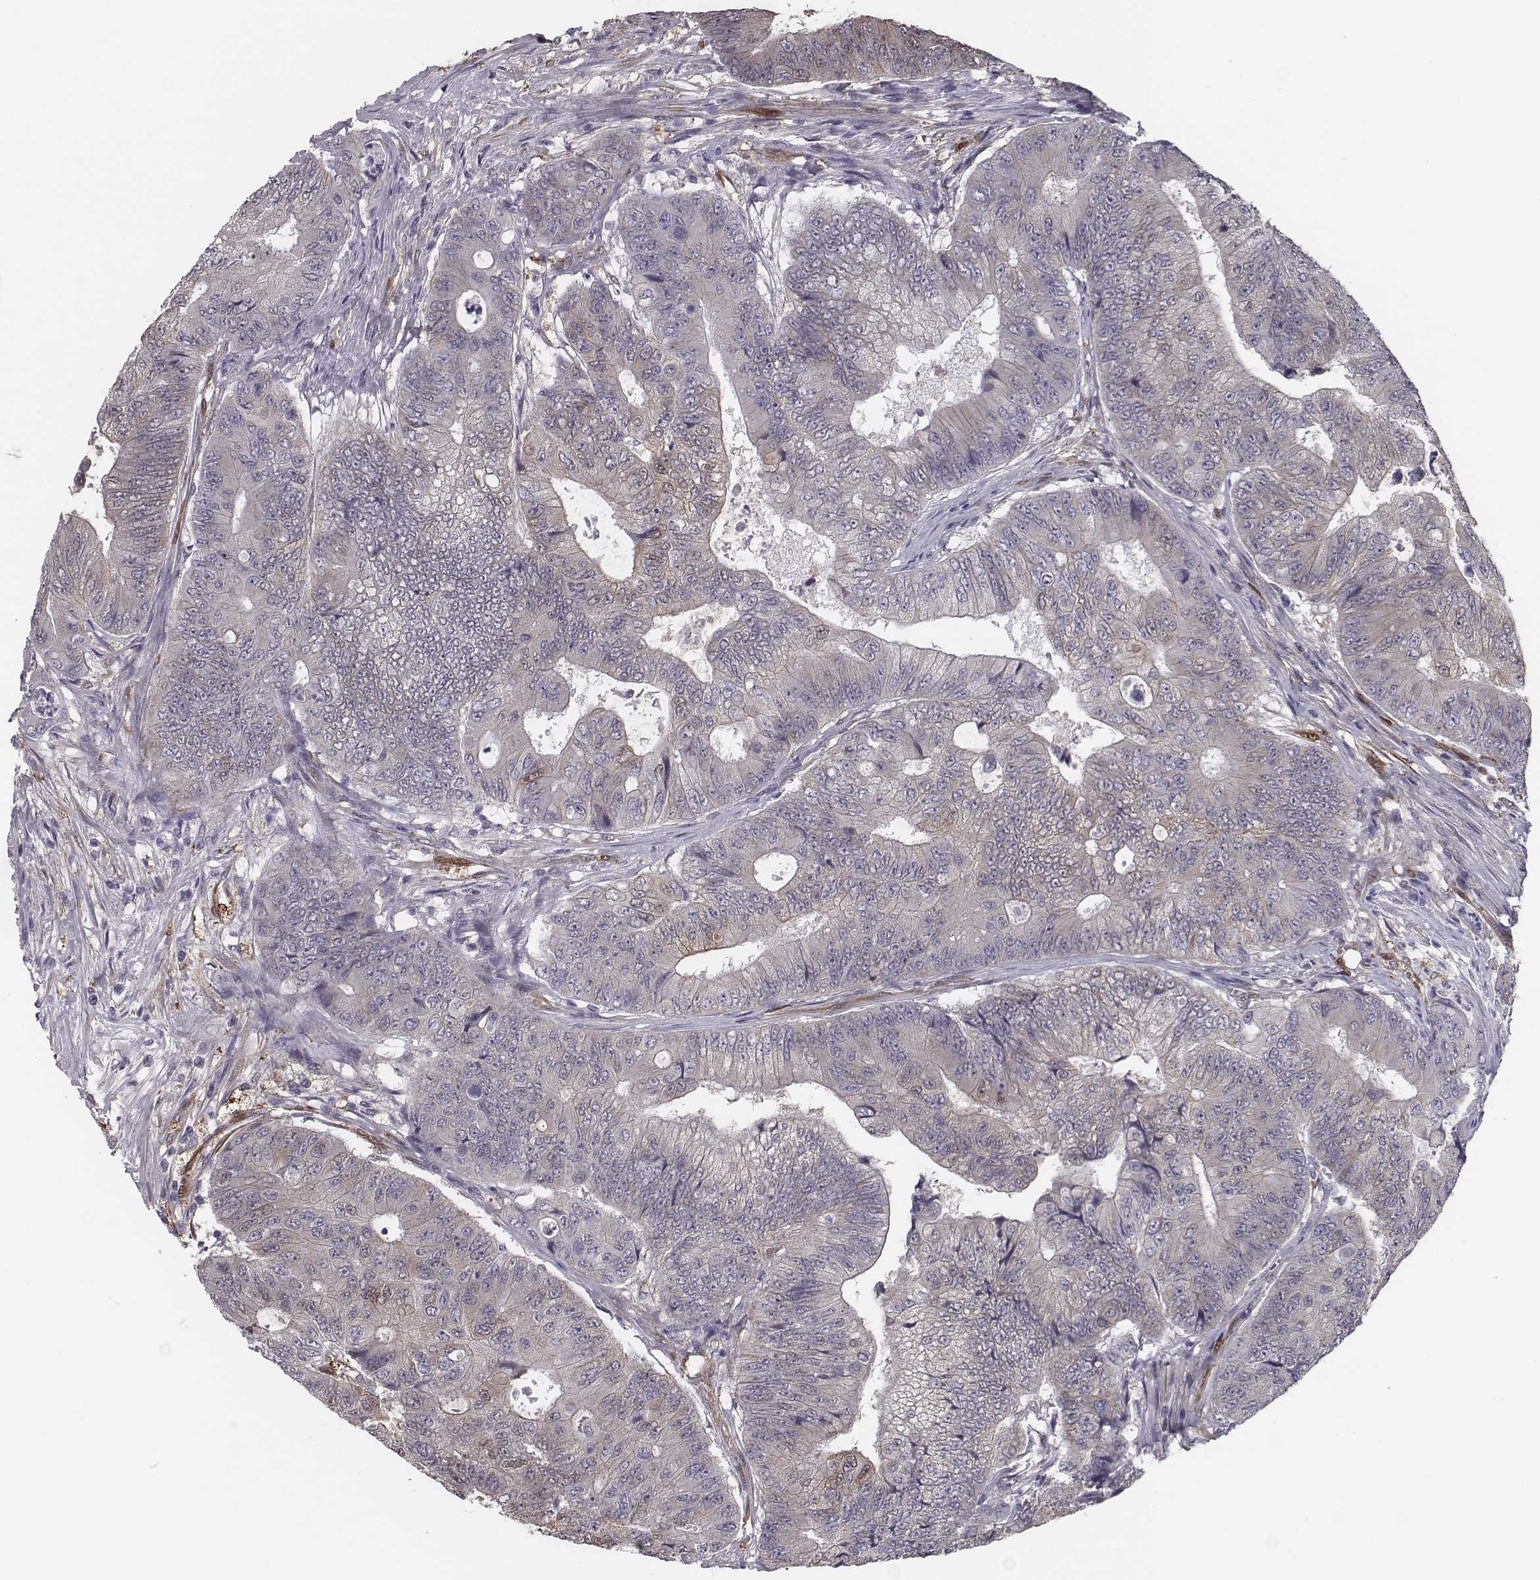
{"staining": {"intensity": "negative", "quantity": "none", "location": "none"}, "tissue": "colorectal cancer", "cell_type": "Tumor cells", "image_type": "cancer", "snomed": [{"axis": "morphology", "description": "Adenocarcinoma, NOS"}, {"axis": "topography", "description": "Colon"}], "caption": "Colorectal cancer stained for a protein using immunohistochemistry (IHC) displays no positivity tumor cells.", "gene": "ISYNA1", "patient": {"sex": "female", "age": 48}}